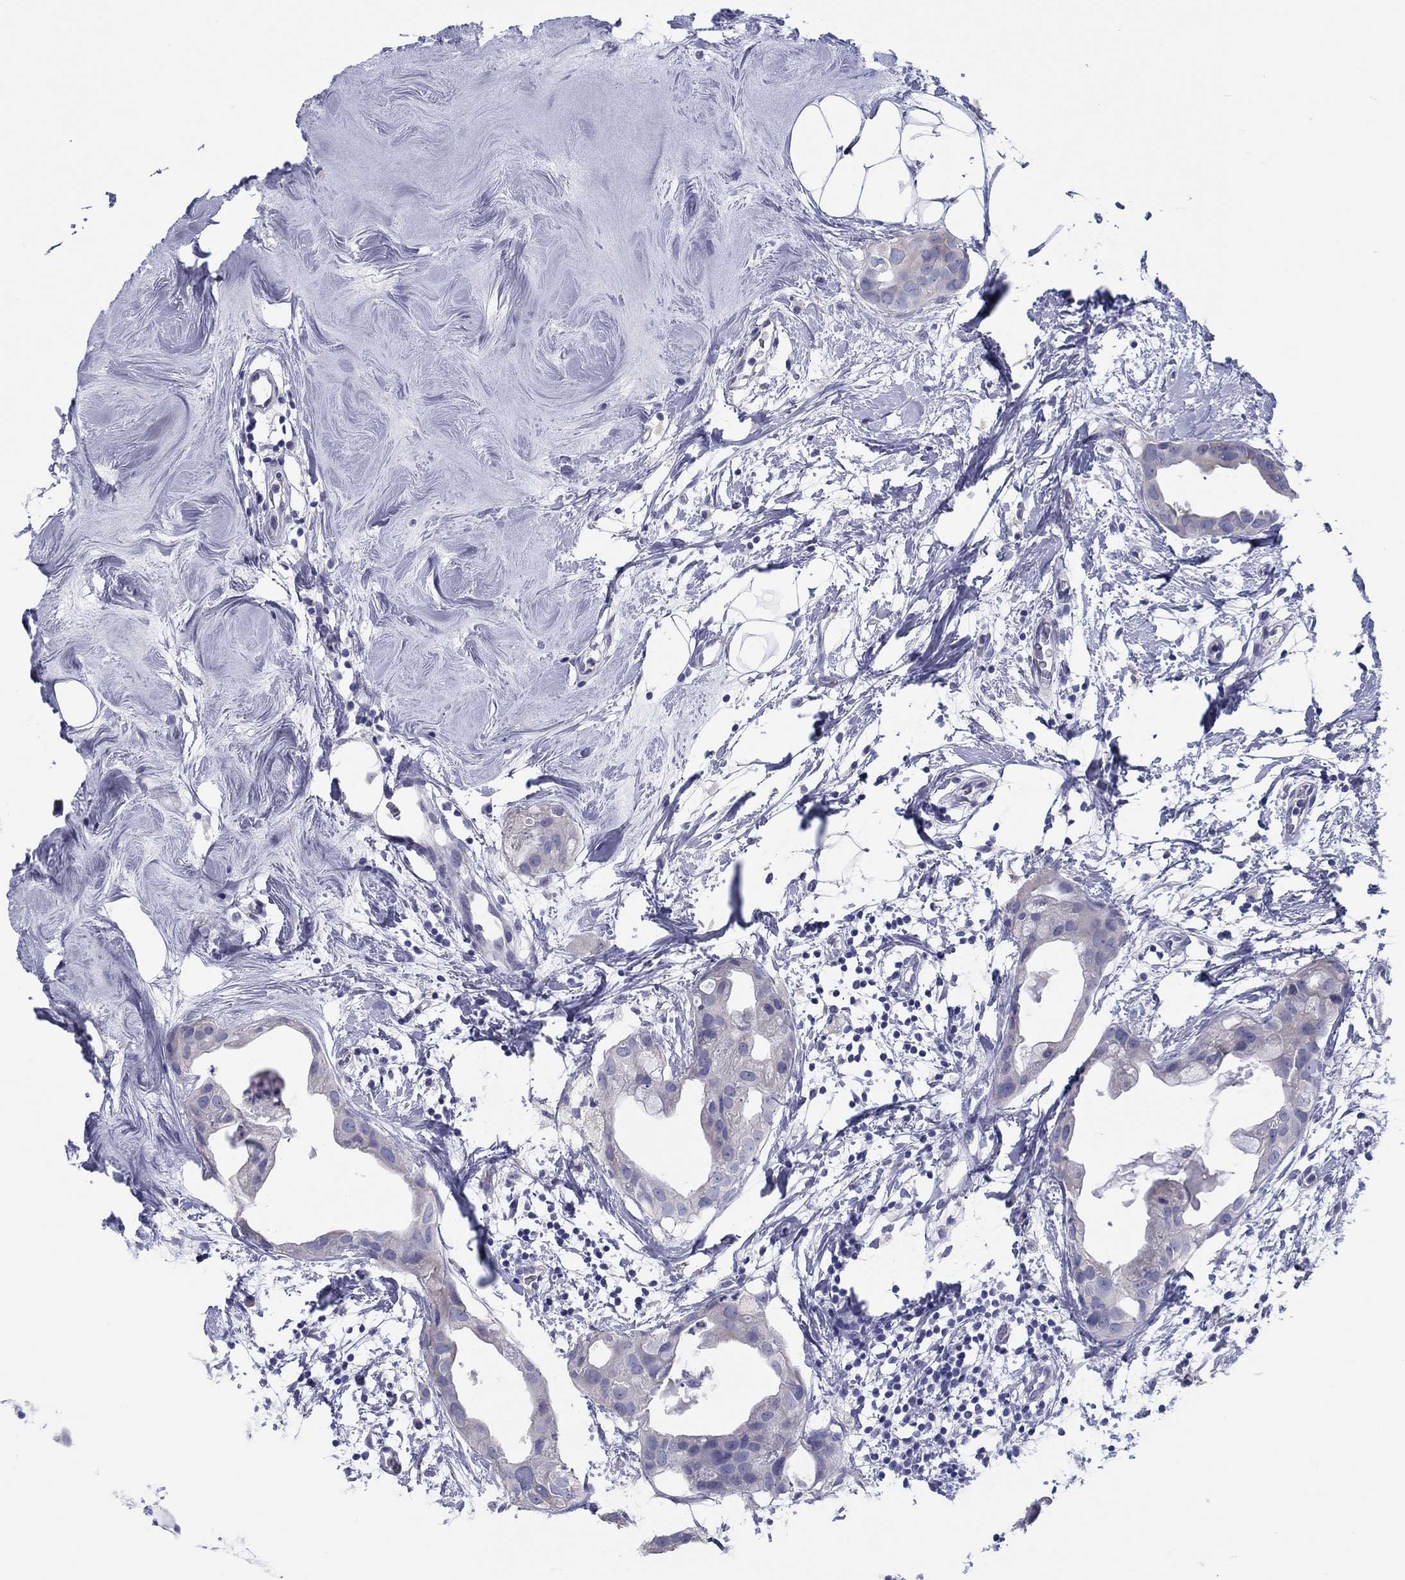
{"staining": {"intensity": "negative", "quantity": "none", "location": "none"}, "tissue": "breast cancer", "cell_type": "Tumor cells", "image_type": "cancer", "snomed": [{"axis": "morphology", "description": "Normal tissue, NOS"}, {"axis": "morphology", "description": "Duct carcinoma"}, {"axis": "topography", "description": "Breast"}], "caption": "IHC image of breast intraductal carcinoma stained for a protein (brown), which exhibits no expression in tumor cells. Brightfield microscopy of immunohistochemistry (IHC) stained with DAB (brown) and hematoxylin (blue), captured at high magnification.", "gene": "ERICH3", "patient": {"sex": "female", "age": 40}}